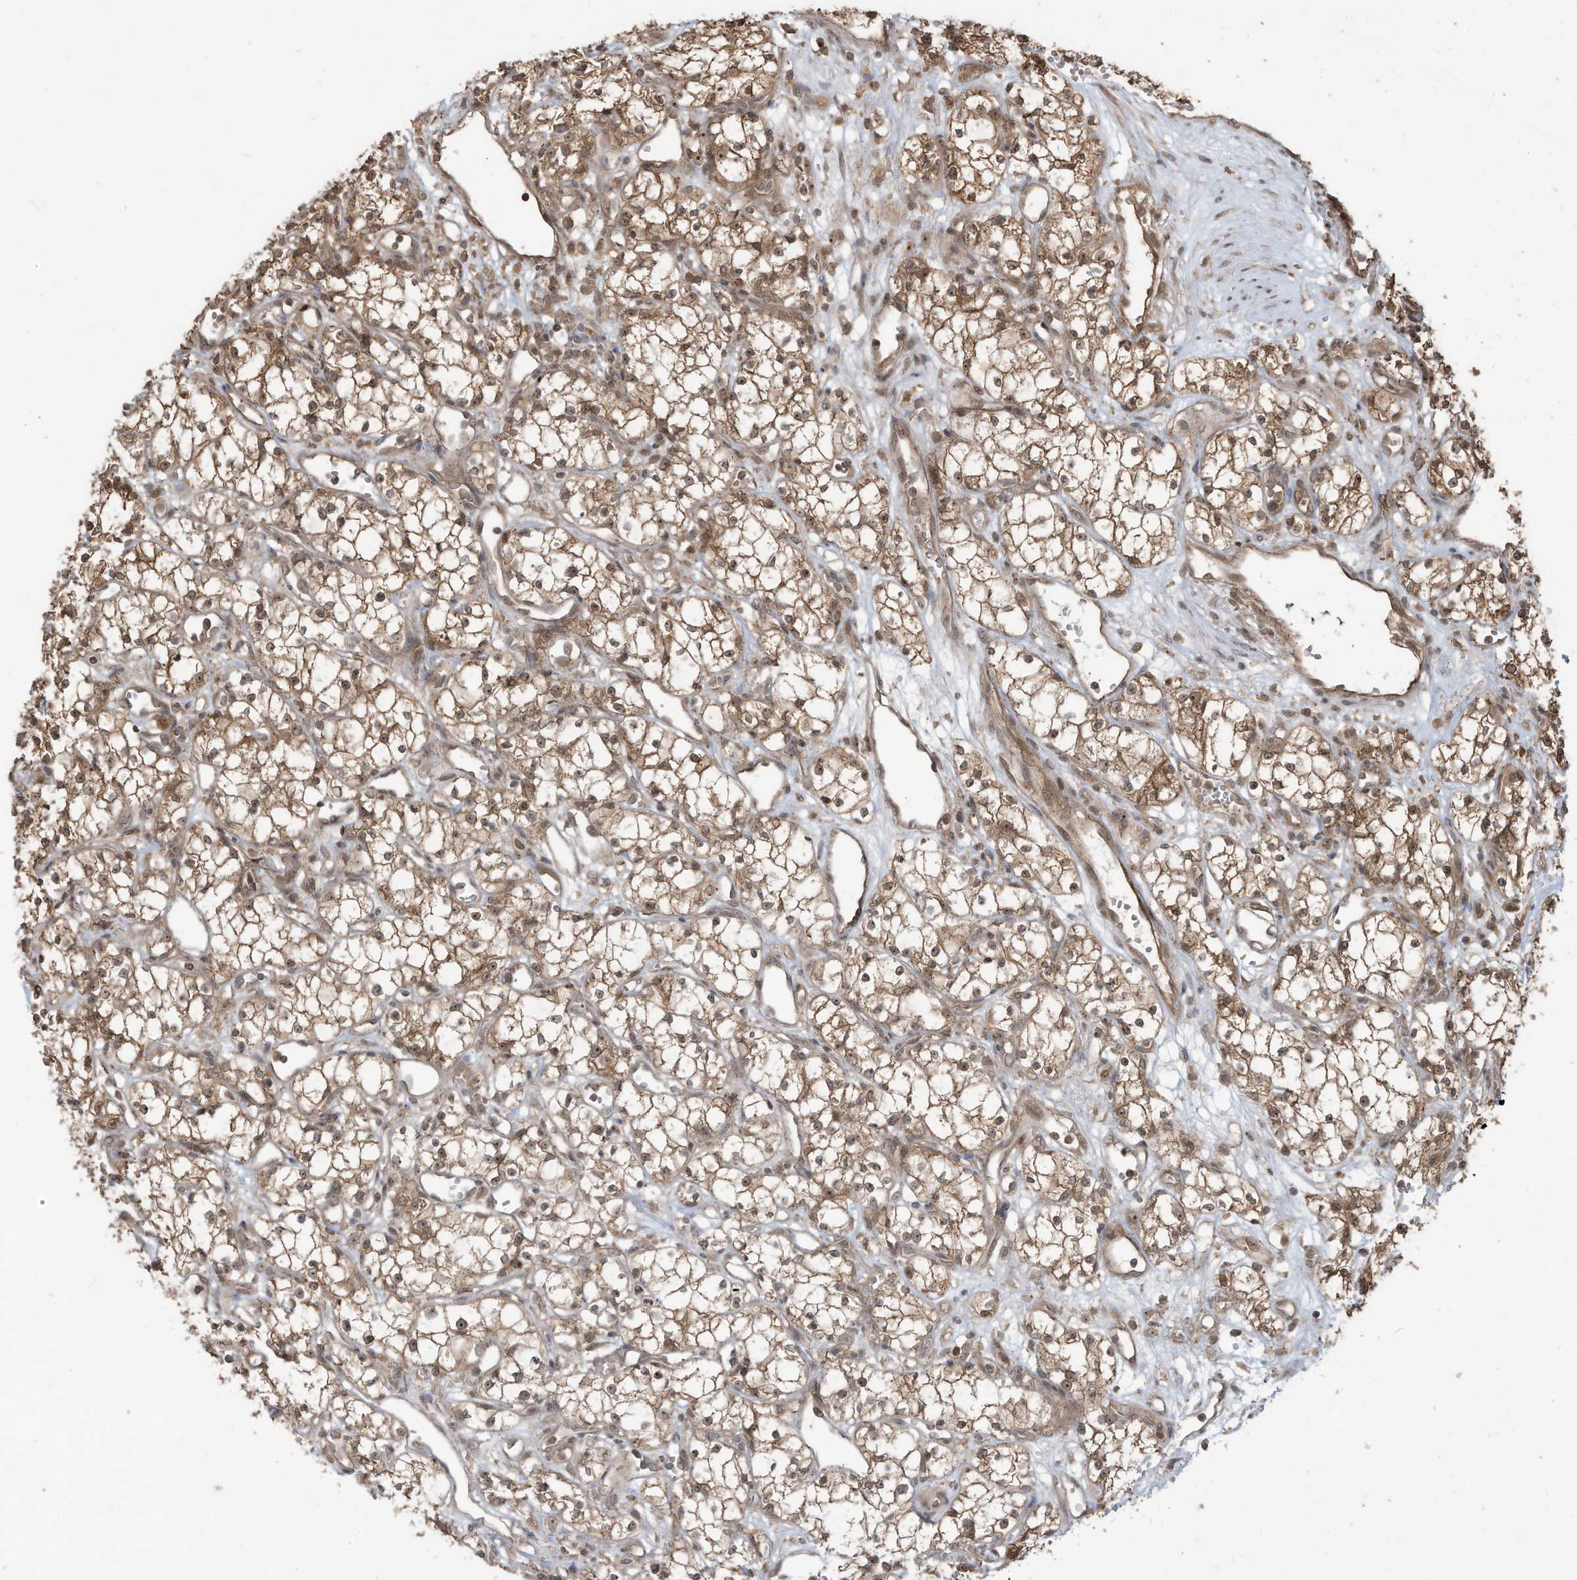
{"staining": {"intensity": "moderate", "quantity": ">75%", "location": "cytoplasmic/membranous"}, "tissue": "renal cancer", "cell_type": "Tumor cells", "image_type": "cancer", "snomed": [{"axis": "morphology", "description": "Adenocarcinoma, NOS"}, {"axis": "topography", "description": "Kidney"}], "caption": "DAB immunohistochemical staining of human renal adenocarcinoma demonstrates moderate cytoplasmic/membranous protein staining in about >75% of tumor cells.", "gene": "CARF", "patient": {"sex": "male", "age": 59}}